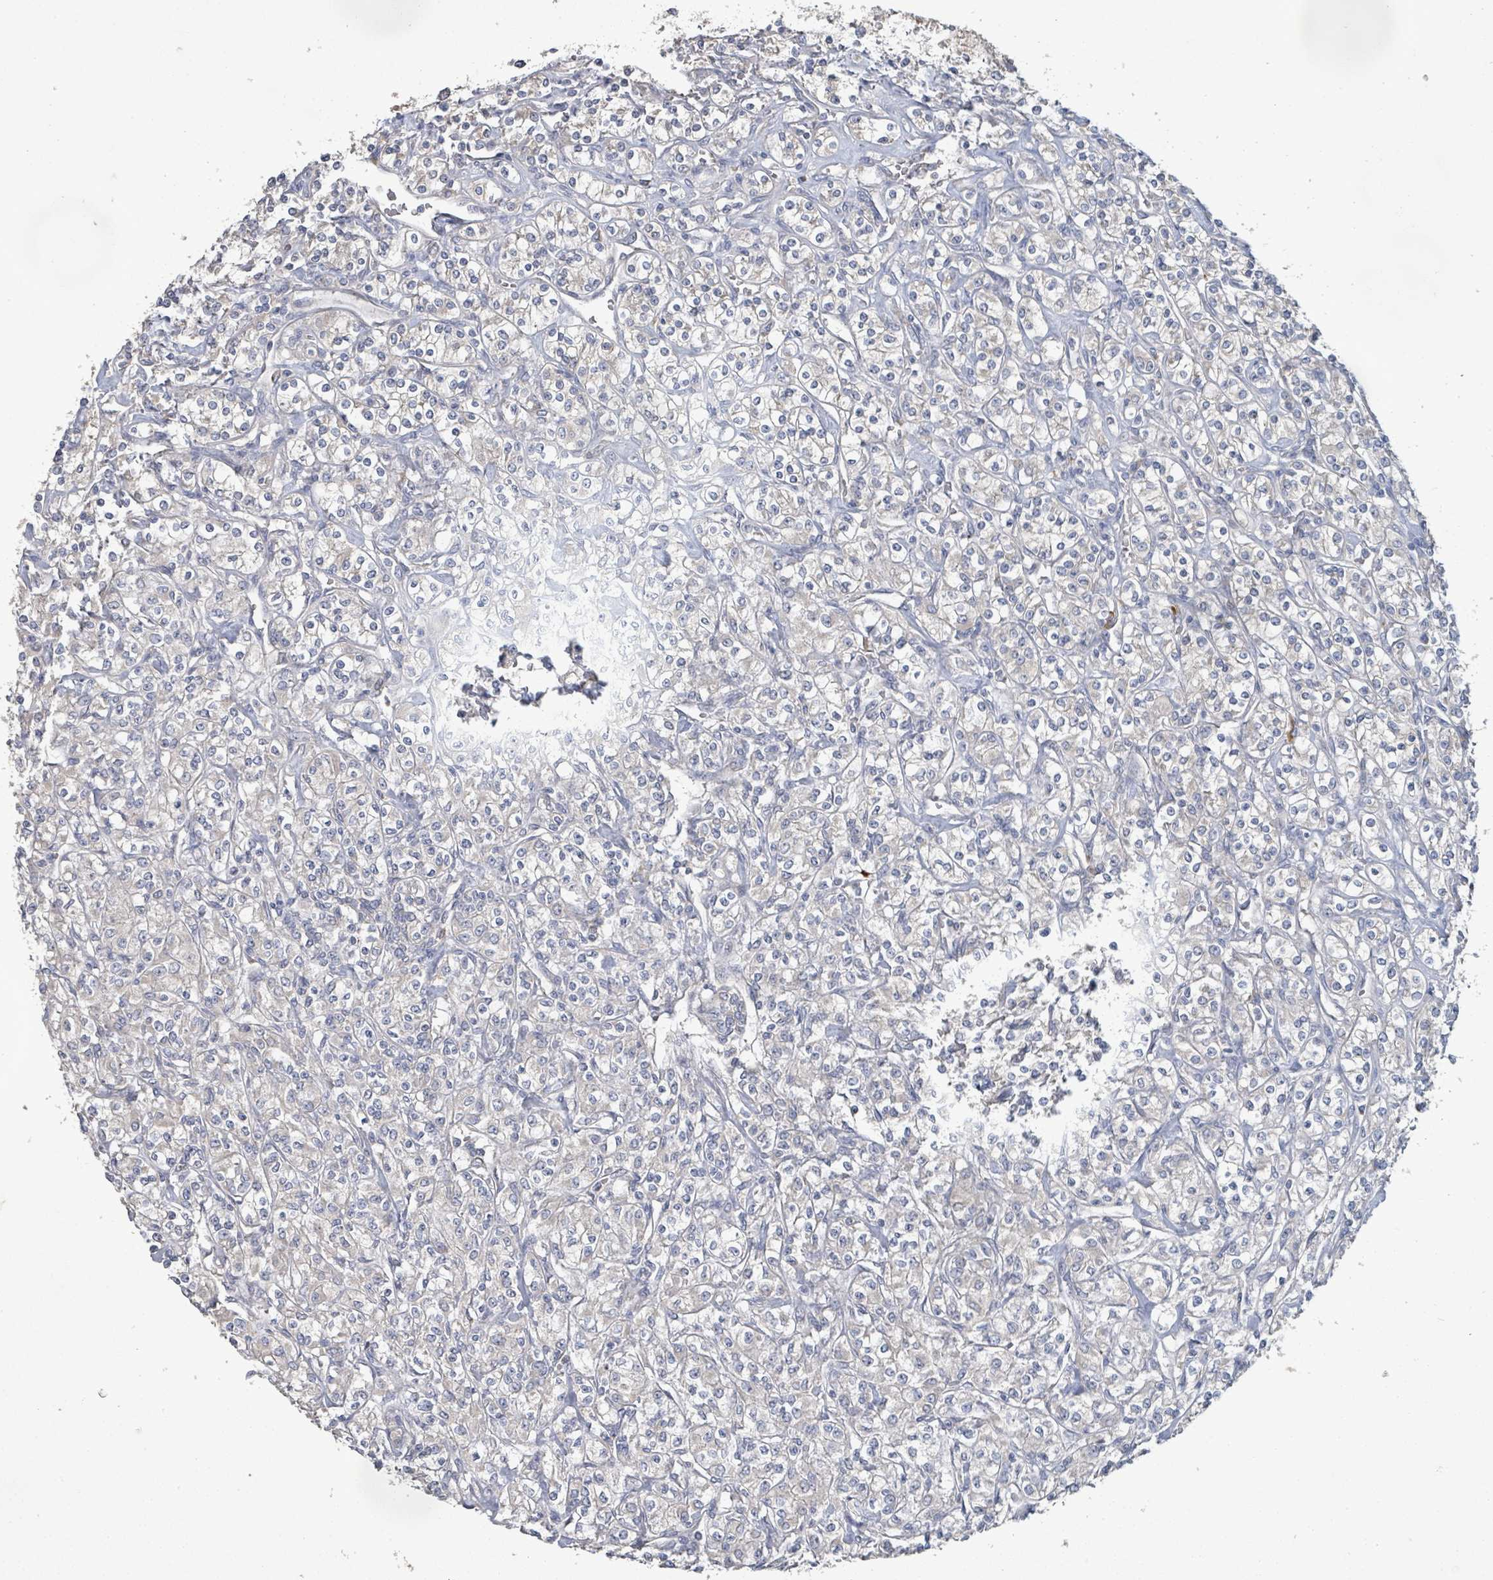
{"staining": {"intensity": "negative", "quantity": "none", "location": "none"}, "tissue": "renal cancer", "cell_type": "Tumor cells", "image_type": "cancer", "snomed": [{"axis": "morphology", "description": "Adenocarcinoma, NOS"}, {"axis": "topography", "description": "Kidney"}], "caption": "Renal adenocarcinoma stained for a protein using IHC reveals no expression tumor cells.", "gene": "KCNS2", "patient": {"sex": "male", "age": 77}}